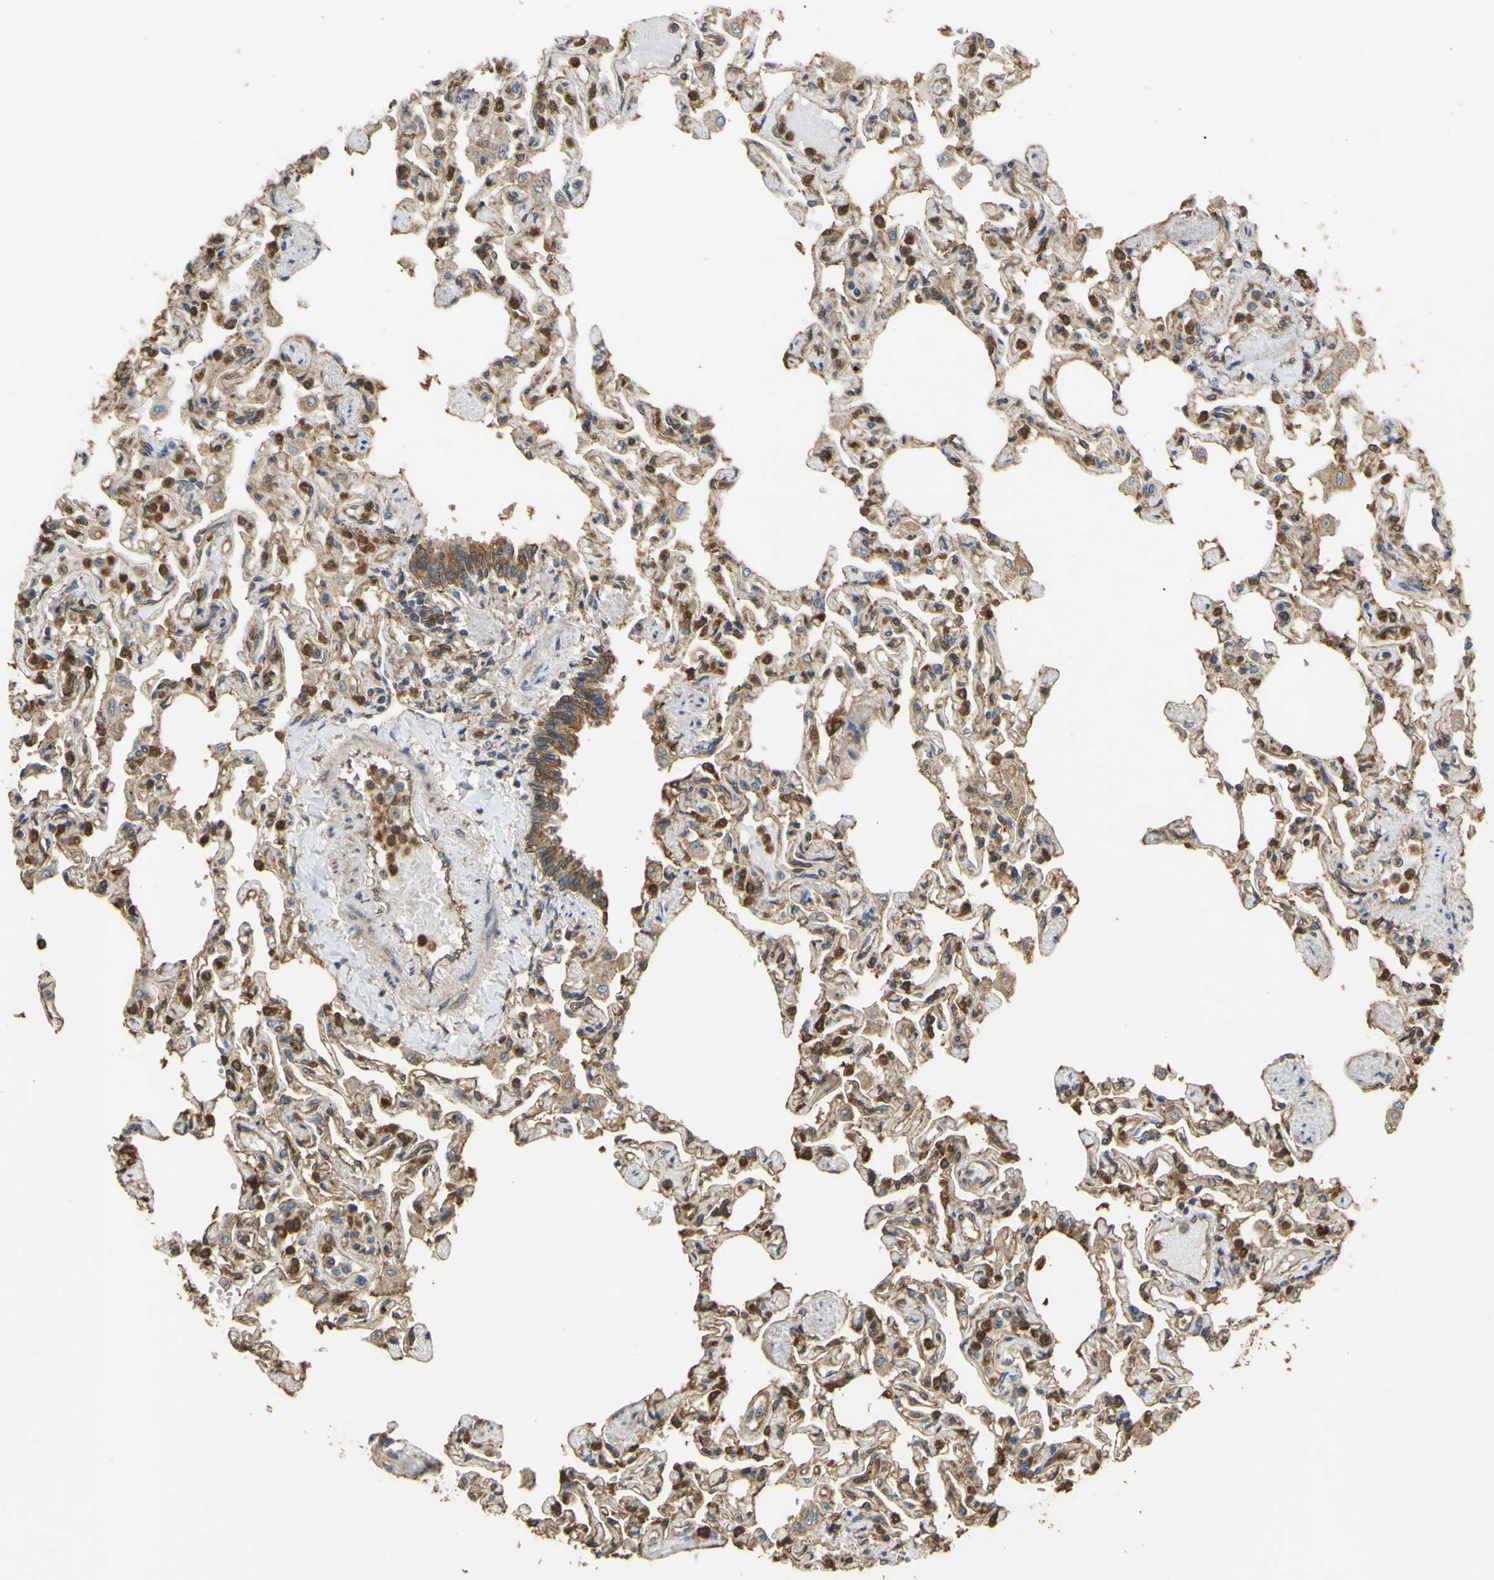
{"staining": {"intensity": "weak", "quantity": ">75%", "location": "cytoplasmic/membranous"}, "tissue": "lung", "cell_type": "Alveolar cells", "image_type": "normal", "snomed": [{"axis": "morphology", "description": "Normal tissue, NOS"}, {"axis": "topography", "description": "Lung"}], "caption": "DAB (3,3'-diaminobenzidine) immunohistochemical staining of benign human lung shows weak cytoplasmic/membranous protein positivity in approximately >75% of alveolar cells. The protein of interest is shown in brown color, while the nuclei are stained blue.", "gene": "CTTN", "patient": {"sex": "male", "age": 21}}